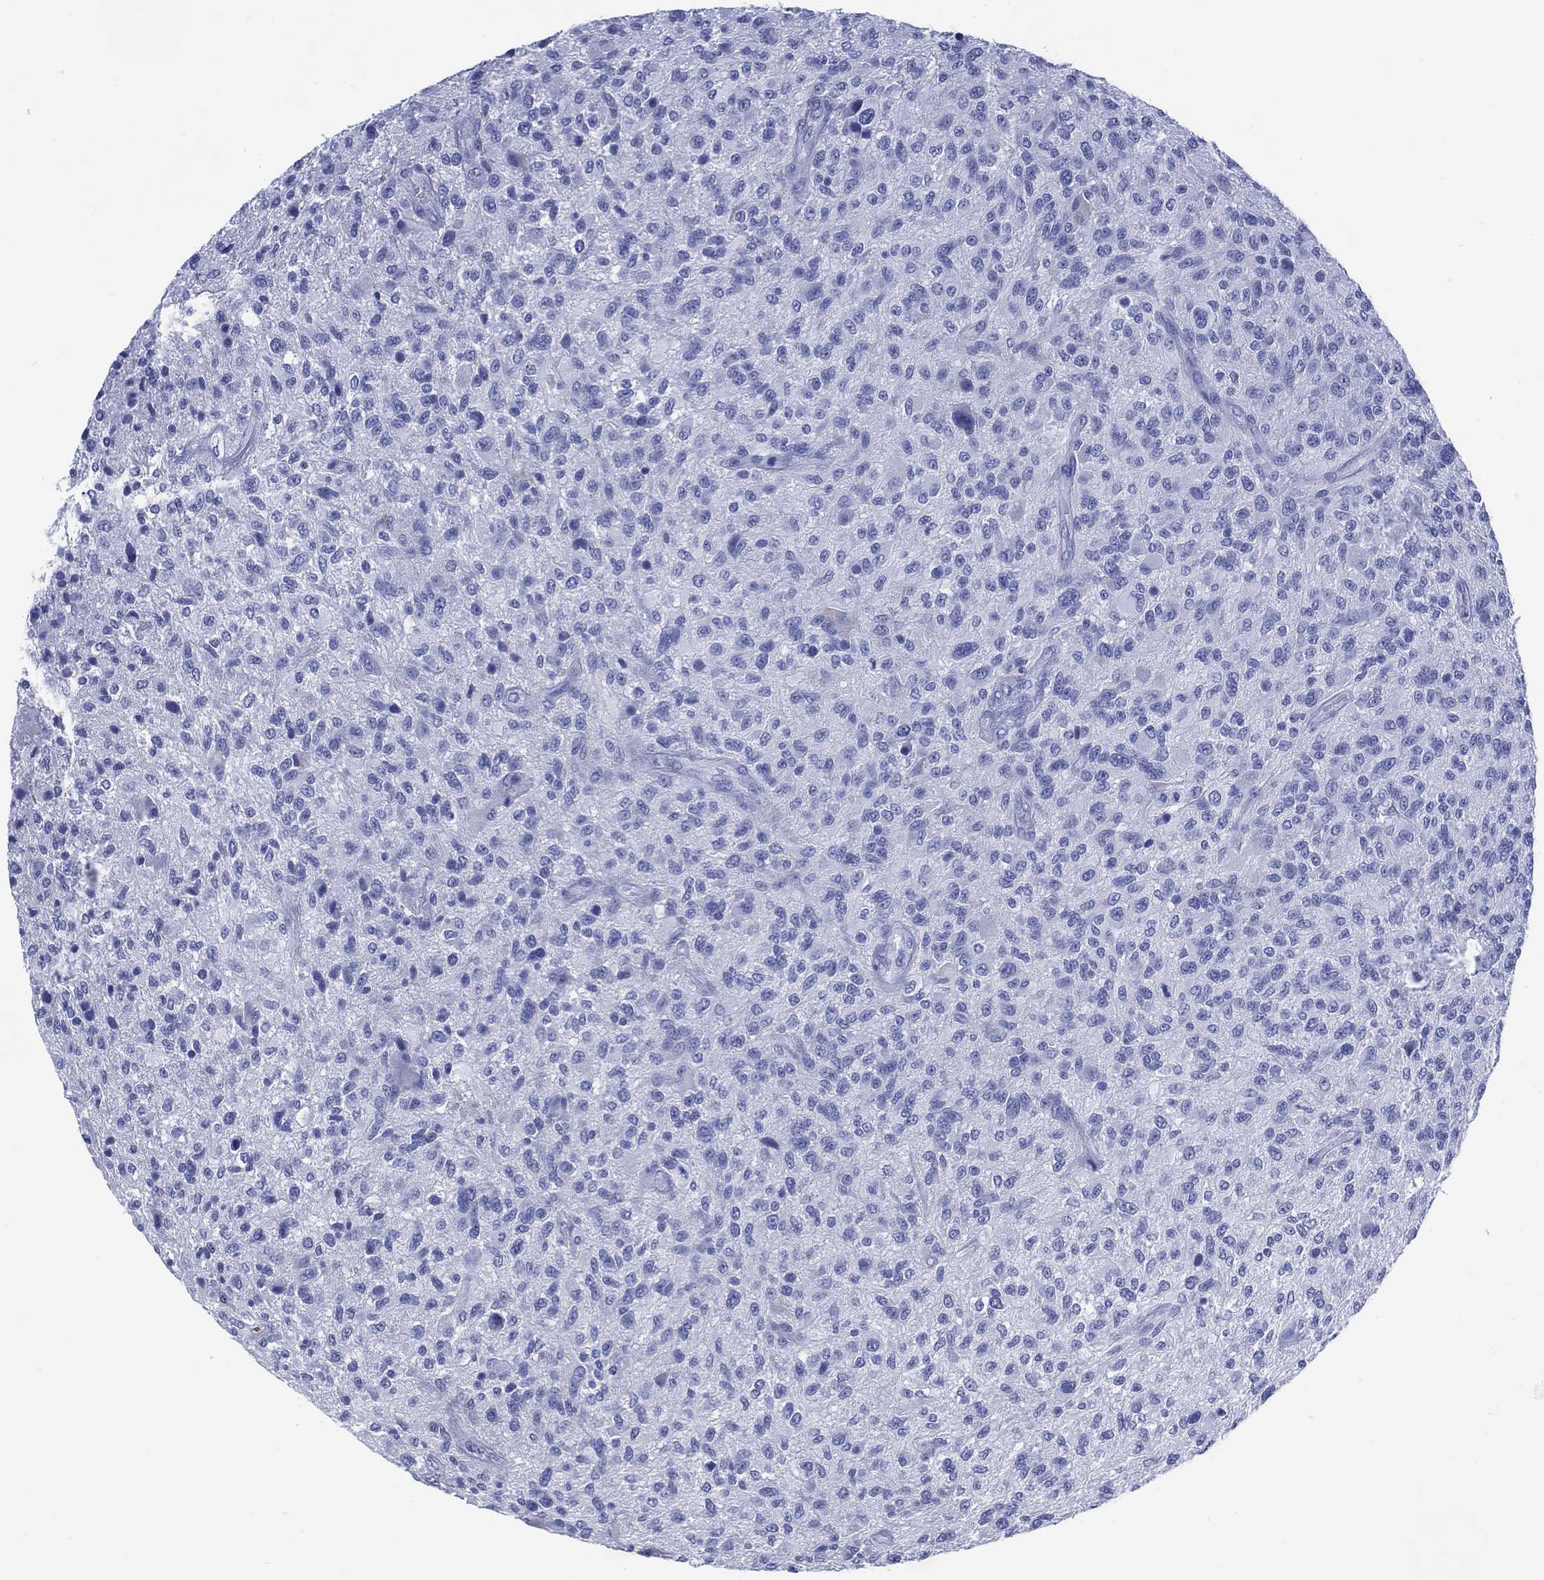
{"staining": {"intensity": "negative", "quantity": "none", "location": "none"}, "tissue": "glioma", "cell_type": "Tumor cells", "image_type": "cancer", "snomed": [{"axis": "morphology", "description": "Glioma, malignant, High grade"}, {"axis": "topography", "description": "Brain"}], "caption": "Malignant high-grade glioma stained for a protein using immunohistochemistry shows no positivity tumor cells.", "gene": "LRRD1", "patient": {"sex": "male", "age": 47}}